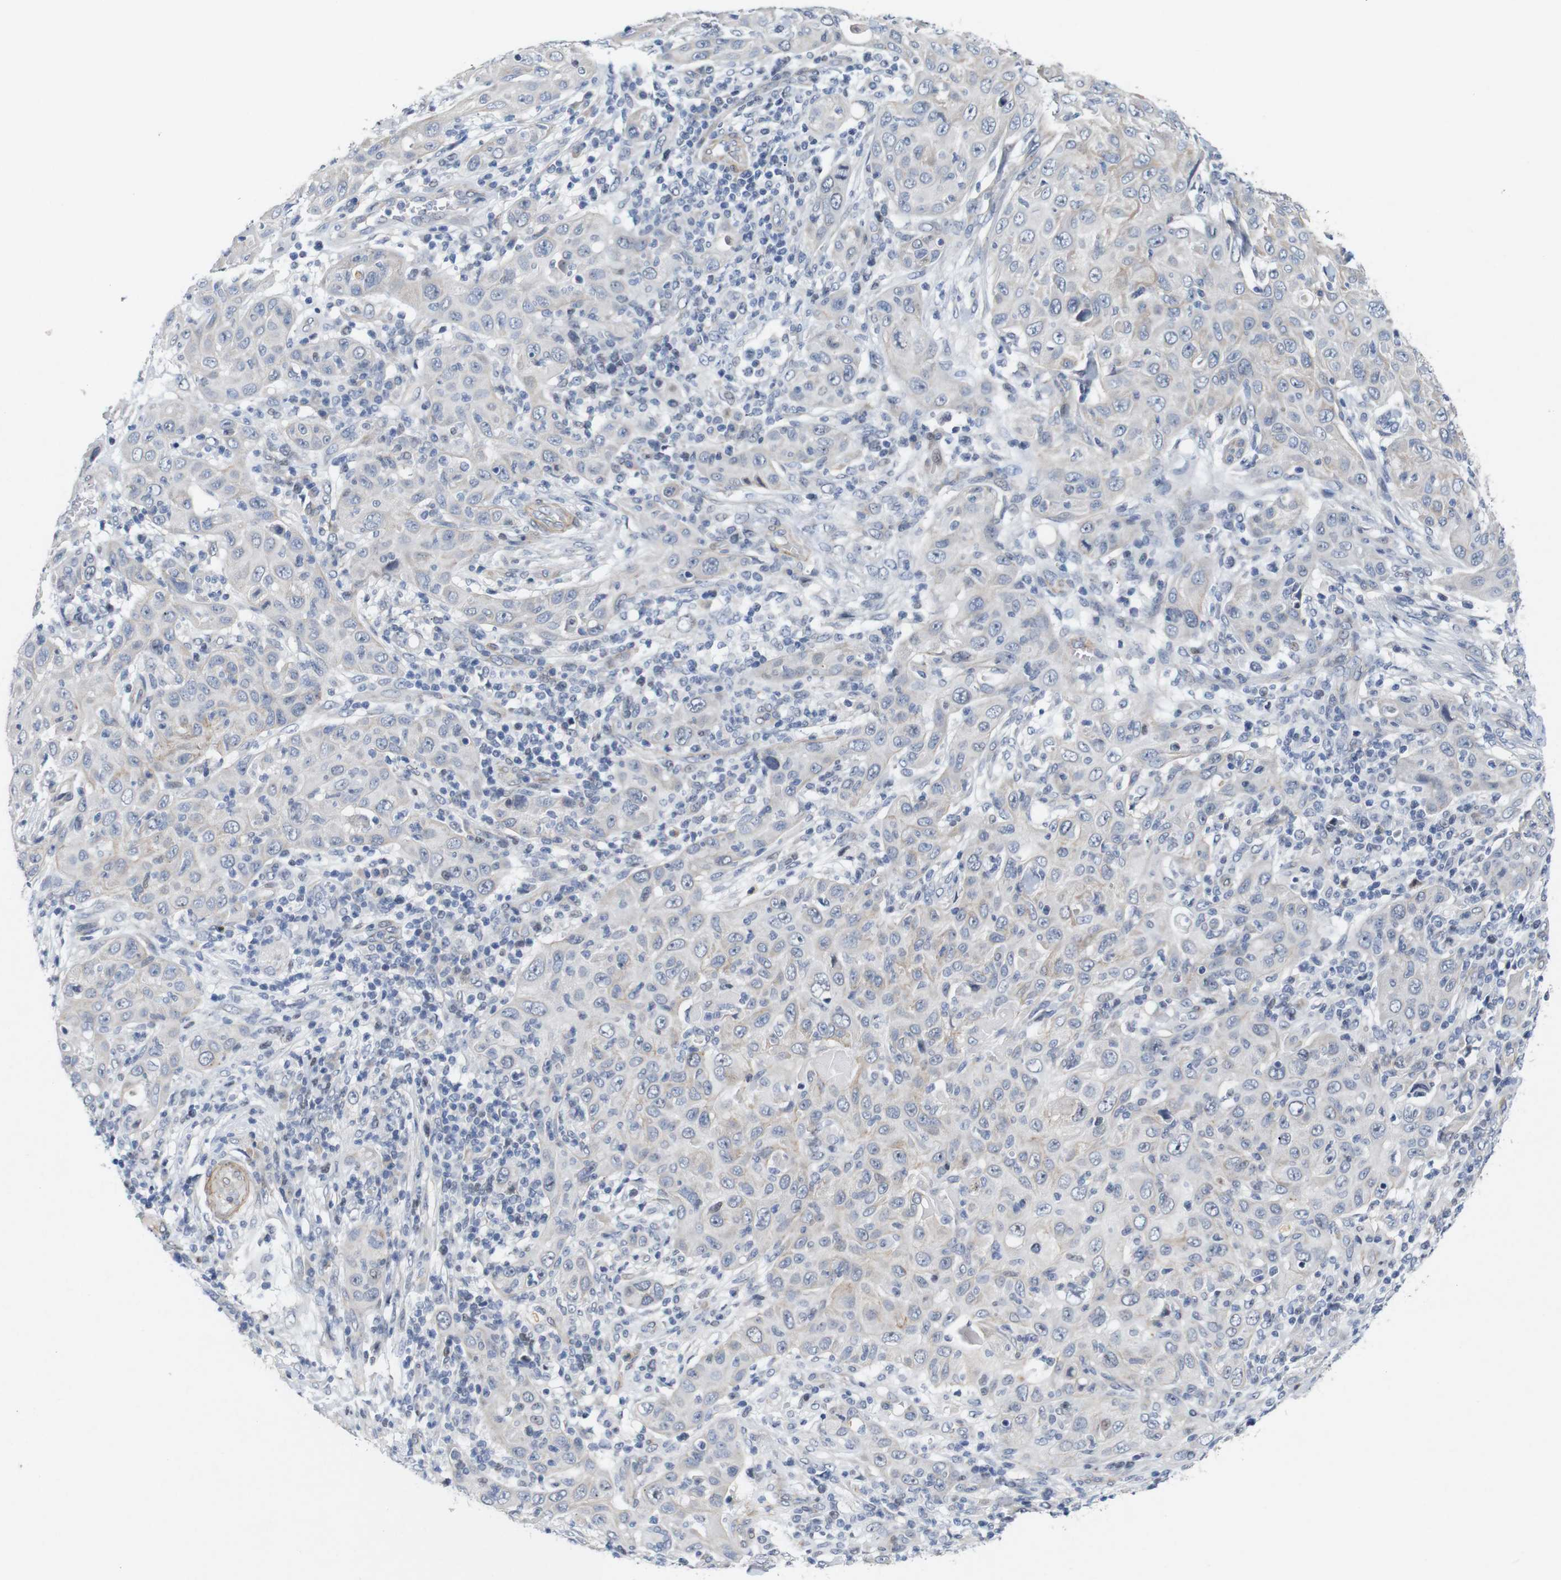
{"staining": {"intensity": "weak", "quantity": "<25%", "location": "cytoplasmic/membranous"}, "tissue": "skin cancer", "cell_type": "Tumor cells", "image_type": "cancer", "snomed": [{"axis": "morphology", "description": "Squamous cell carcinoma, NOS"}, {"axis": "topography", "description": "Skin"}], "caption": "The immunohistochemistry micrograph has no significant positivity in tumor cells of skin squamous cell carcinoma tissue.", "gene": "CYB561", "patient": {"sex": "female", "age": 88}}